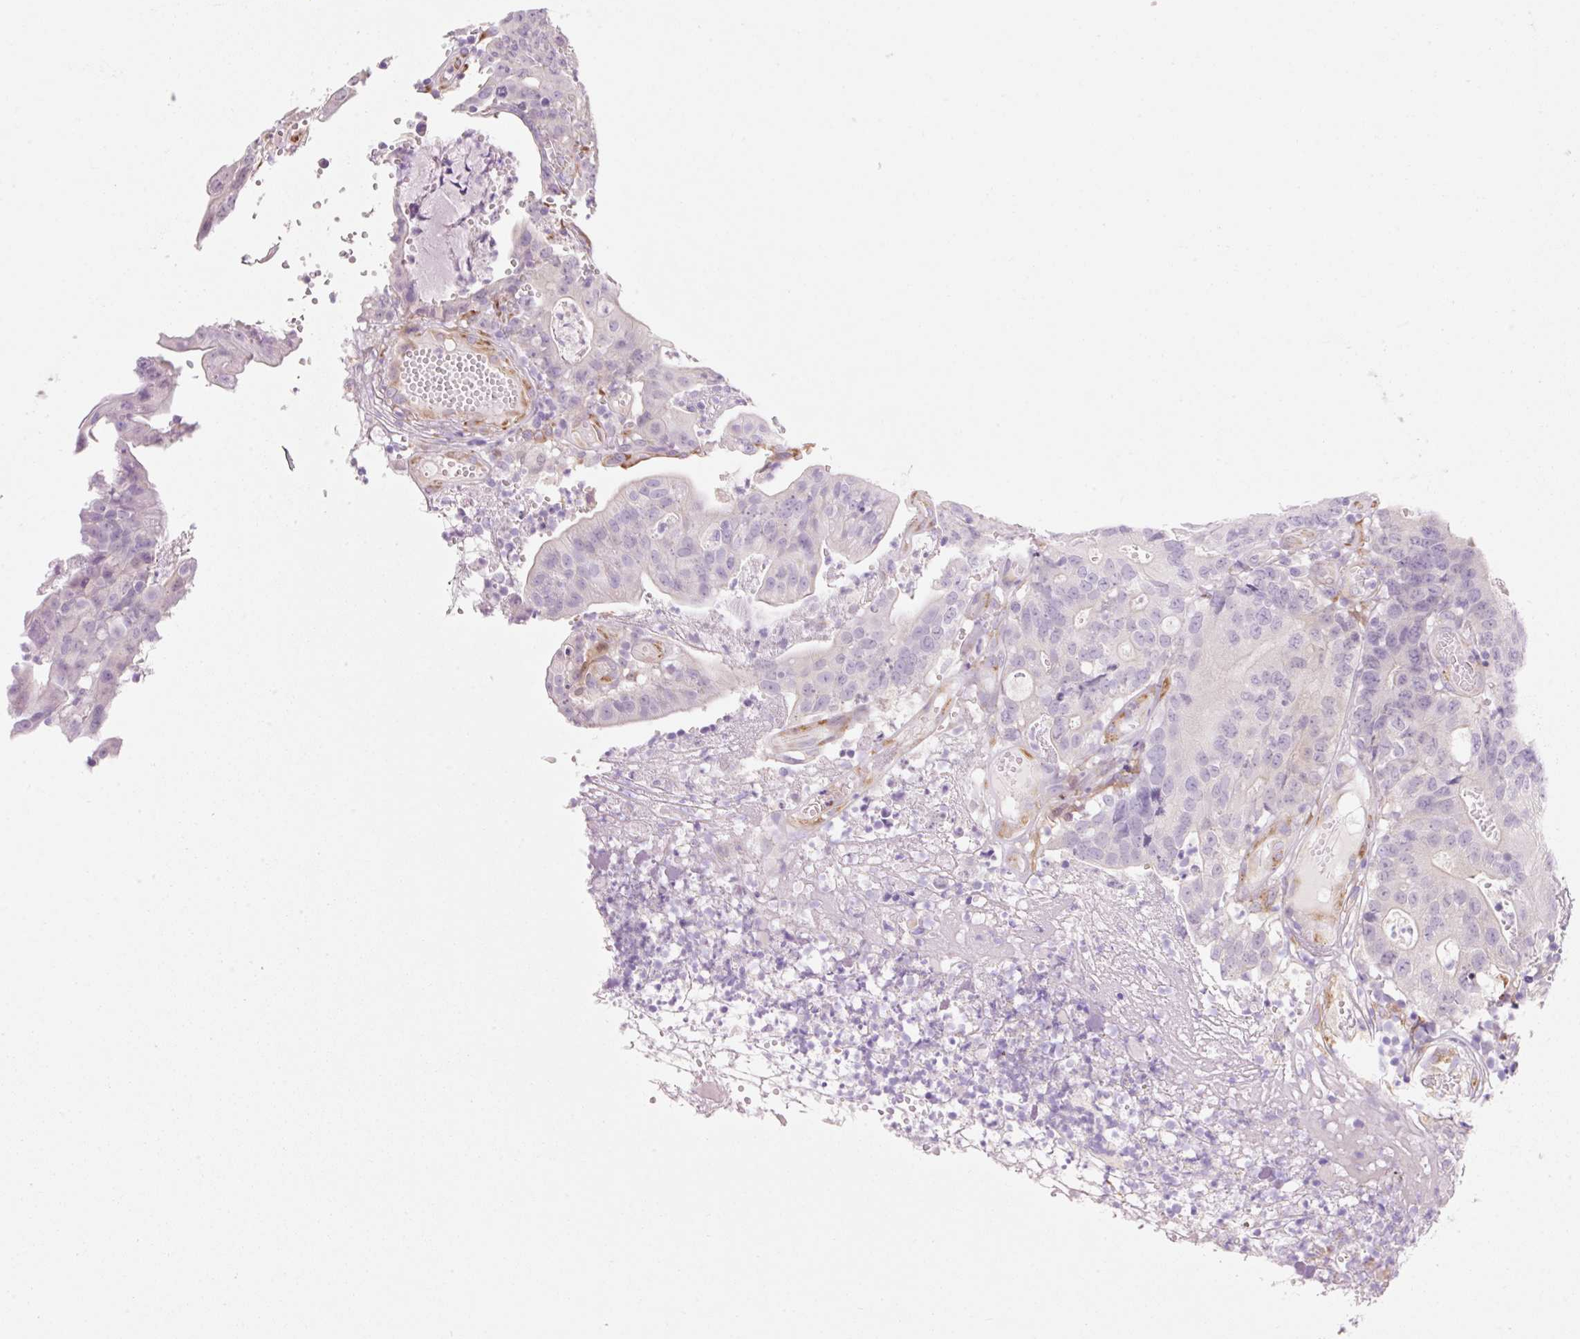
{"staining": {"intensity": "negative", "quantity": "none", "location": "none"}, "tissue": "colorectal cancer", "cell_type": "Tumor cells", "image_type": "cancer", "snomed": [{"axis": "morphology", "description": "Adenocarcinoma, NOS"}, {"axis": "topography", "description": "Colon"}], "caption": "Immunohistochemistry (IHC) photomicrograph of neoplastic tissue: human colorectal cancer stained with DAB (3,3'-diaminobenzidine) reveals no significant protein positivity in tumor cells. (IHC, brightfield microscopy, high magnification).", "gene": "FABP5", "patient": {"sex": "male", "age": 83}}